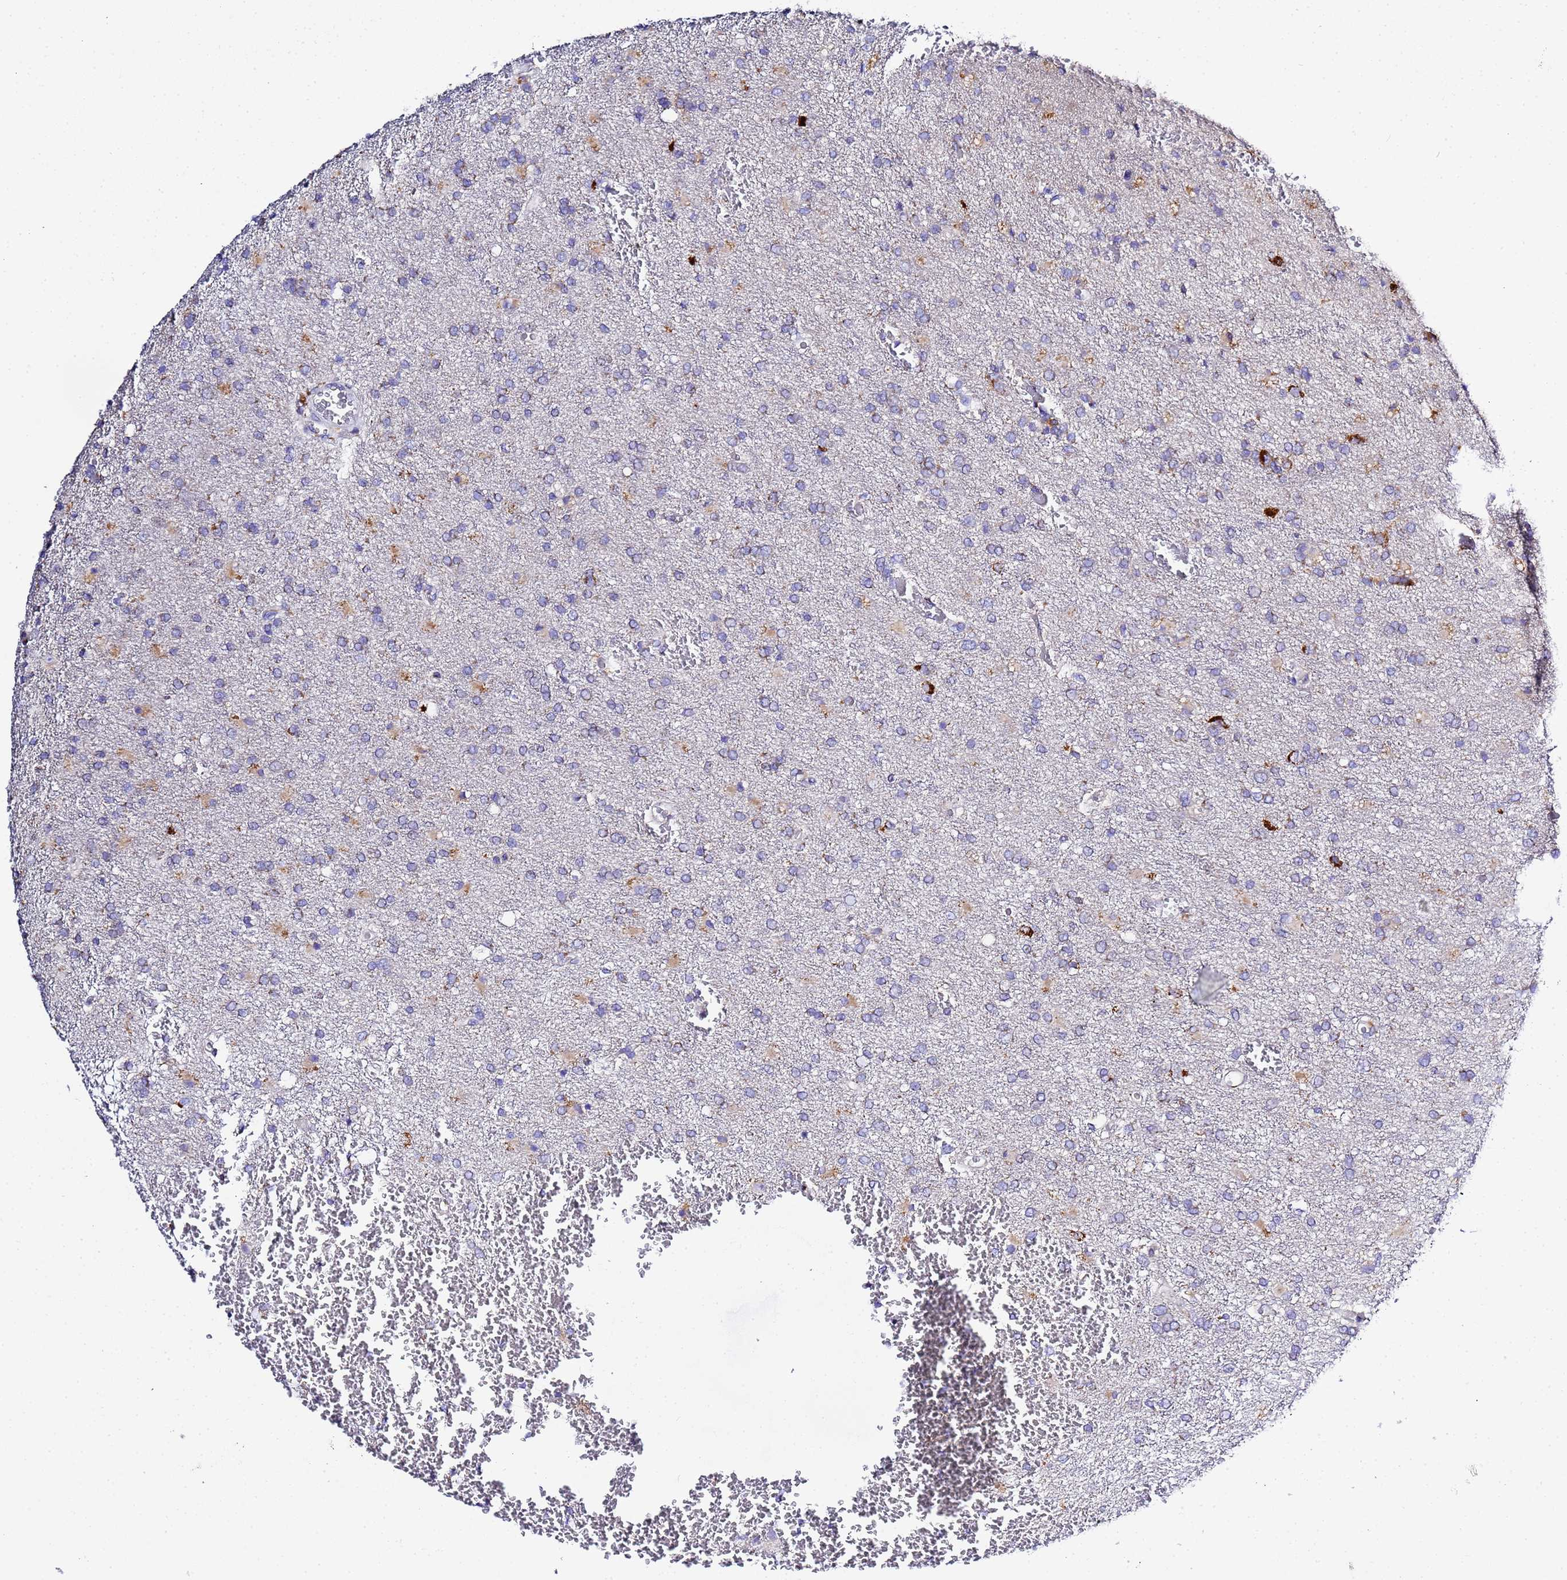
{"staining": {"intensity": "negative", "quantity": "none", "location": "none"}, "tissue": "glioma", "cell_type": "Tumor cells", "image_type": "cancer", "snomed": [{"axis": "morphology", "description": "Glioma, malignant, High grade"}, {"axis": "topography", "description": "Brain"}], "caption": "There is no significant positivity in tumor cells of glioma.", "gene": "VTI1B", "patient": {"sex": "female", "age": 74}}